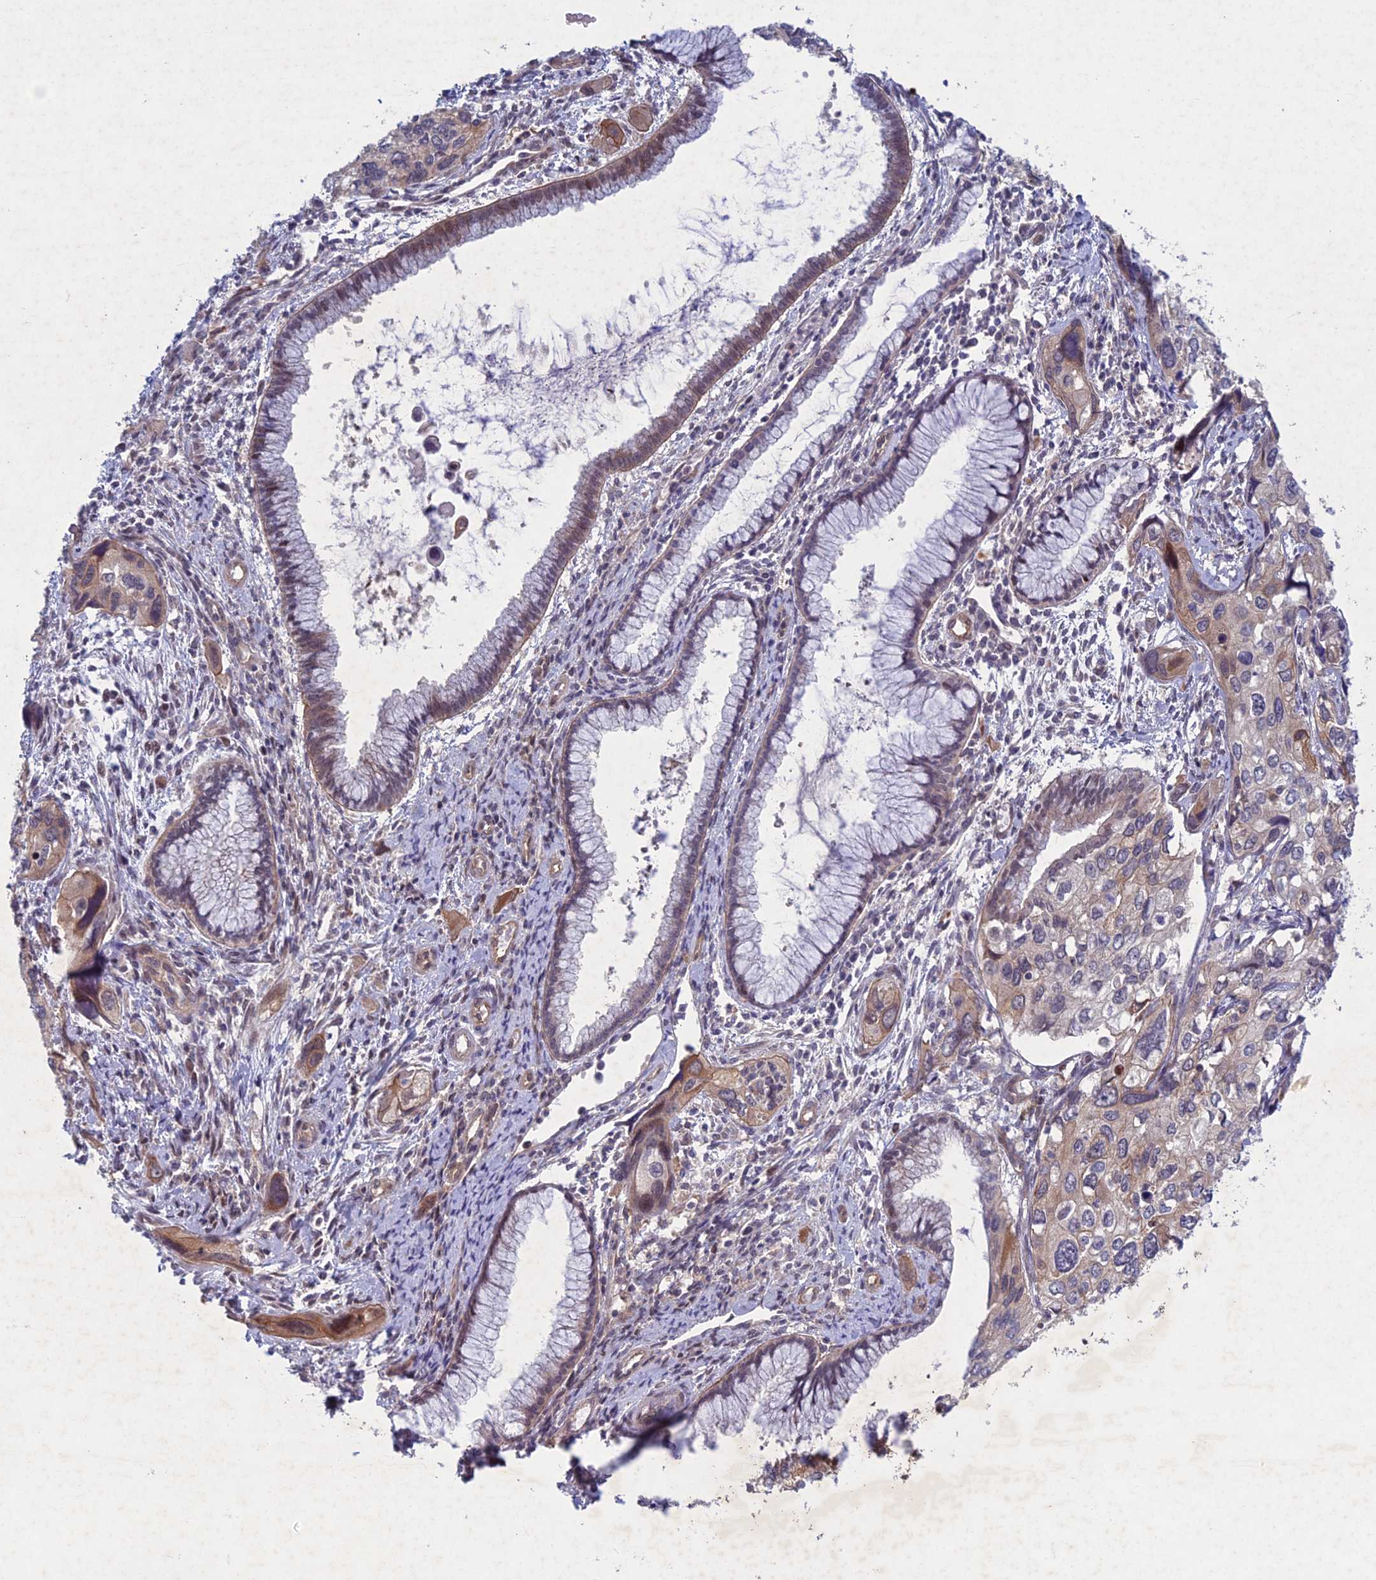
{"staining": {"intensity": "moderate", "quantity": "25%-75%", "location": "cytoplasmic/membranous"}, "tissue": "cervical cancer", "cell_type": "Tumor cells", "image_type": "cancer", "snomed": [{"axis": "morphology", "description": "Squamous cell carcinoma, NOS"}, {"axis": "topography", "description": "Cervix"}], "caption": "Squamous cell carcinoma (cervical) was stained to show a protein in brown. There is medium levels of moderate cytoplasmic/membranous expression in about 25%-75% of tumor cells.", "gene": "PTHLH", "patient": {"sex": "female", "age": 55}}